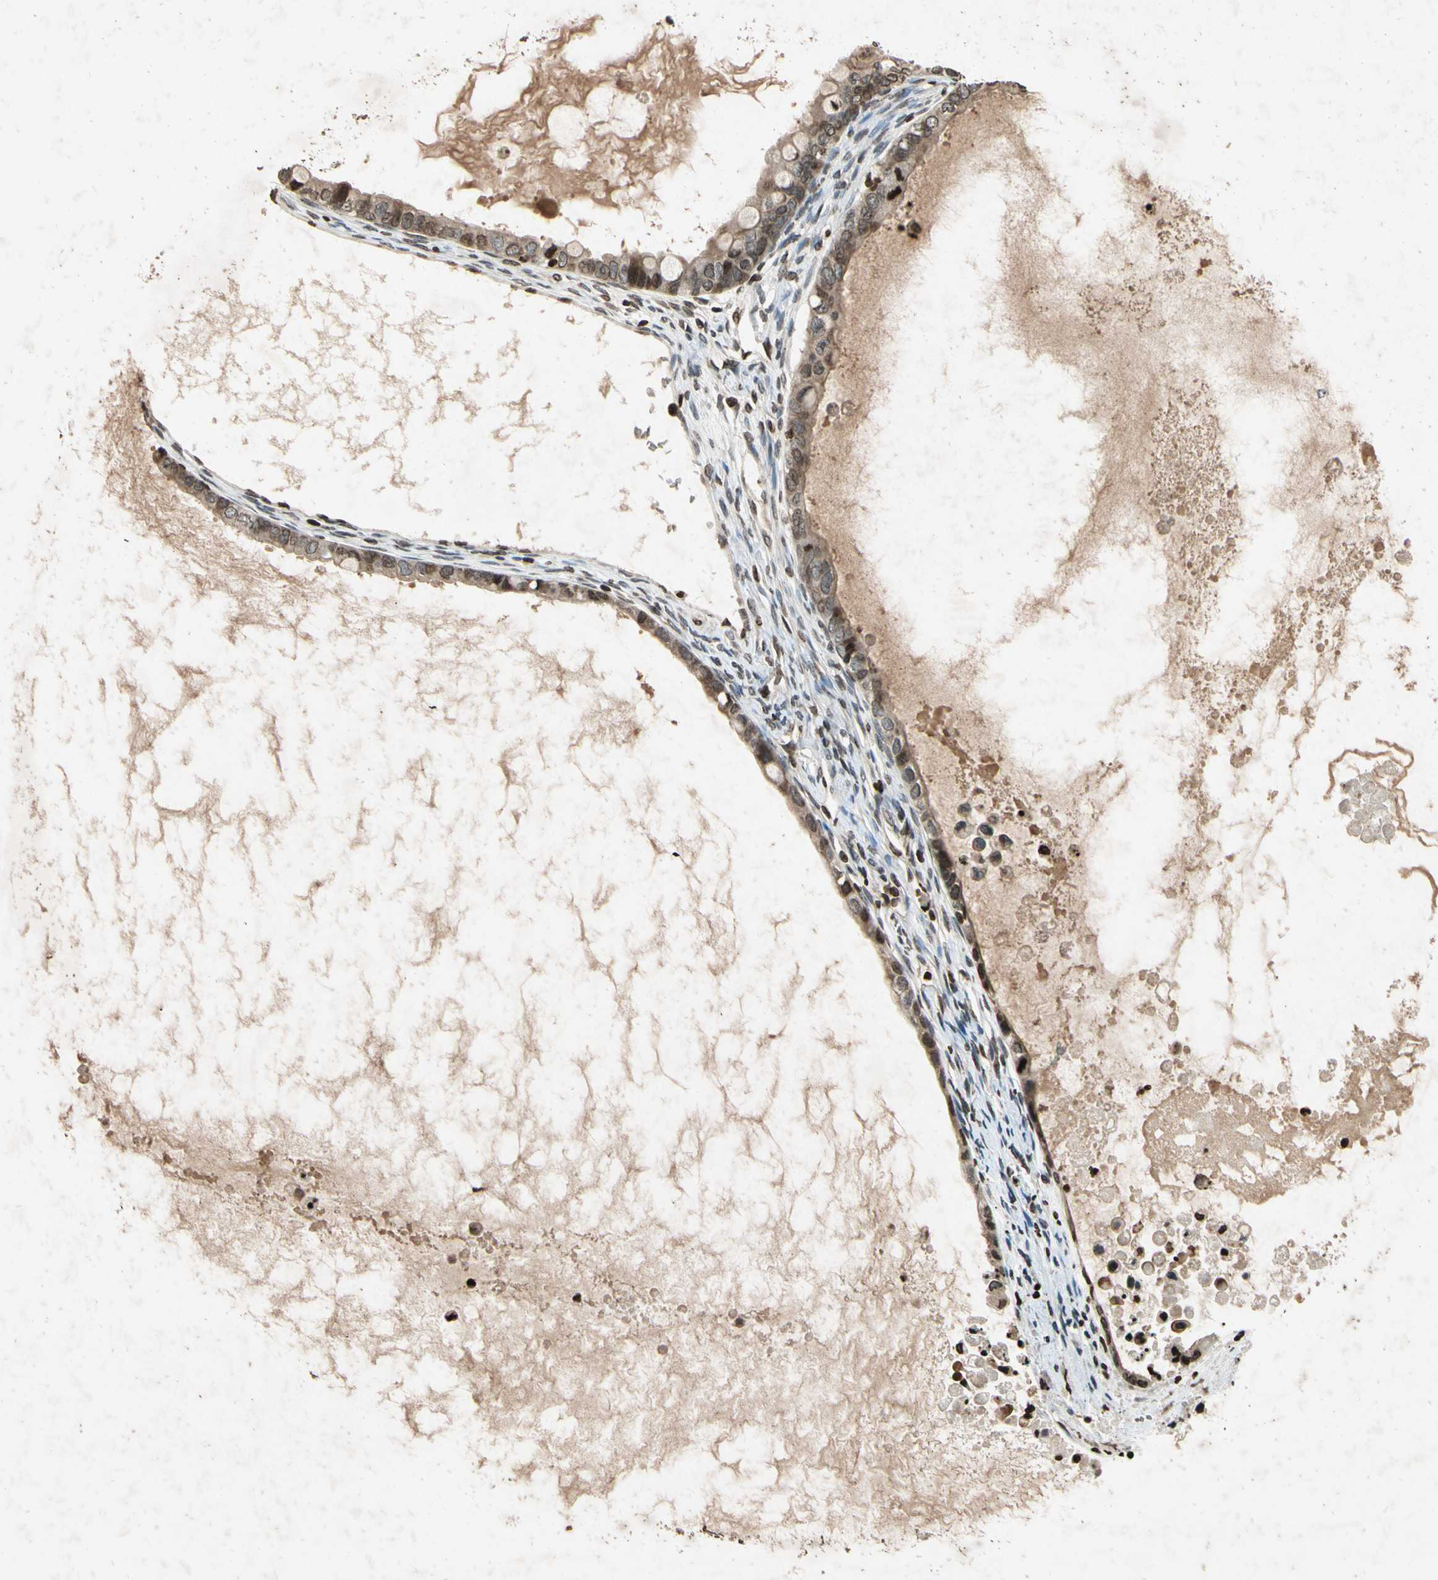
{"staining": {"intensity": "weak", "quantity": "25%-75%", "location": "cytoplasmic/membranous,nuclear"}, "tissue": "ovarian cancer", "cell_type": "Tumor cells", "image_type": "cancer", "snomed": [{"axis": "morphology", "description": "Cystadenocarcinoma, mucinous, NOS"}, {"axis": "topography", "description": "Ovary"}], "caption": "Immunohistochemistry histopathology image of ovarian cancer stained for a protein (brown), which exhibits low levels of weak cytoplasmic/membranous and nuclear staining in about 25%-75% of tumor cells.", "gene": "HOXB3", "patient": {"sex": "female", "age": 80}}